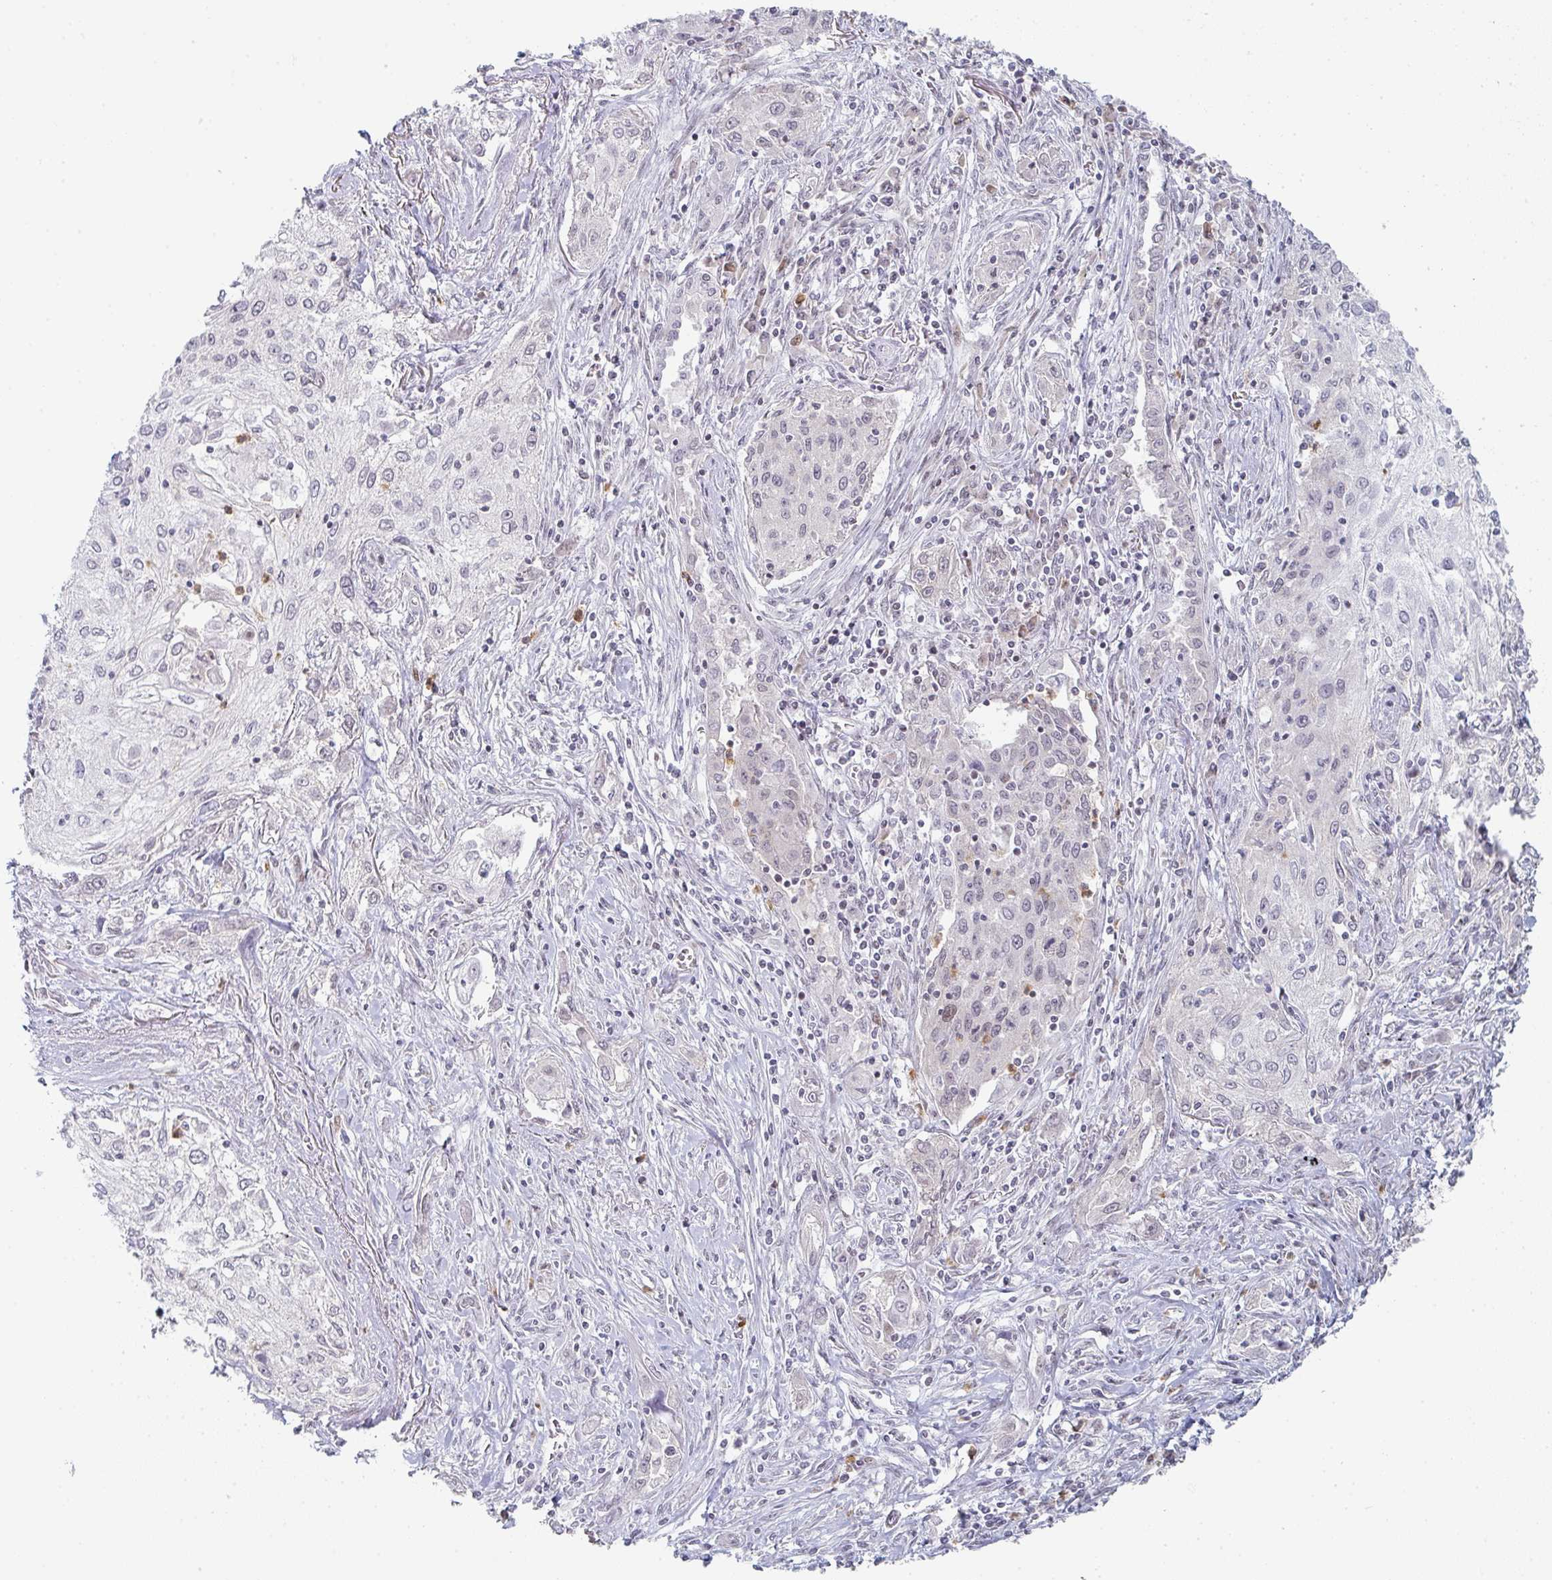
{"staining": {"intensity": "negative", "quantity": "none", "location": "none"}, "tissue": "lung cancer", "cell_type": "Tumor cells", "image_type": "cancer", "snomed": [{"axis": "morphology", "description": "Squamous cell carcinoma, NOS"}, {"axis": "topography", "description": "Lung"}], "caption": "High power microscopy histopathology image of an IHC histopathology image of lung cancer (squamous cell carcinoma), revealing no significant staining in tumor cells.", "gene": "LIN54", "patient": {"sex": "female", "age": 69}}